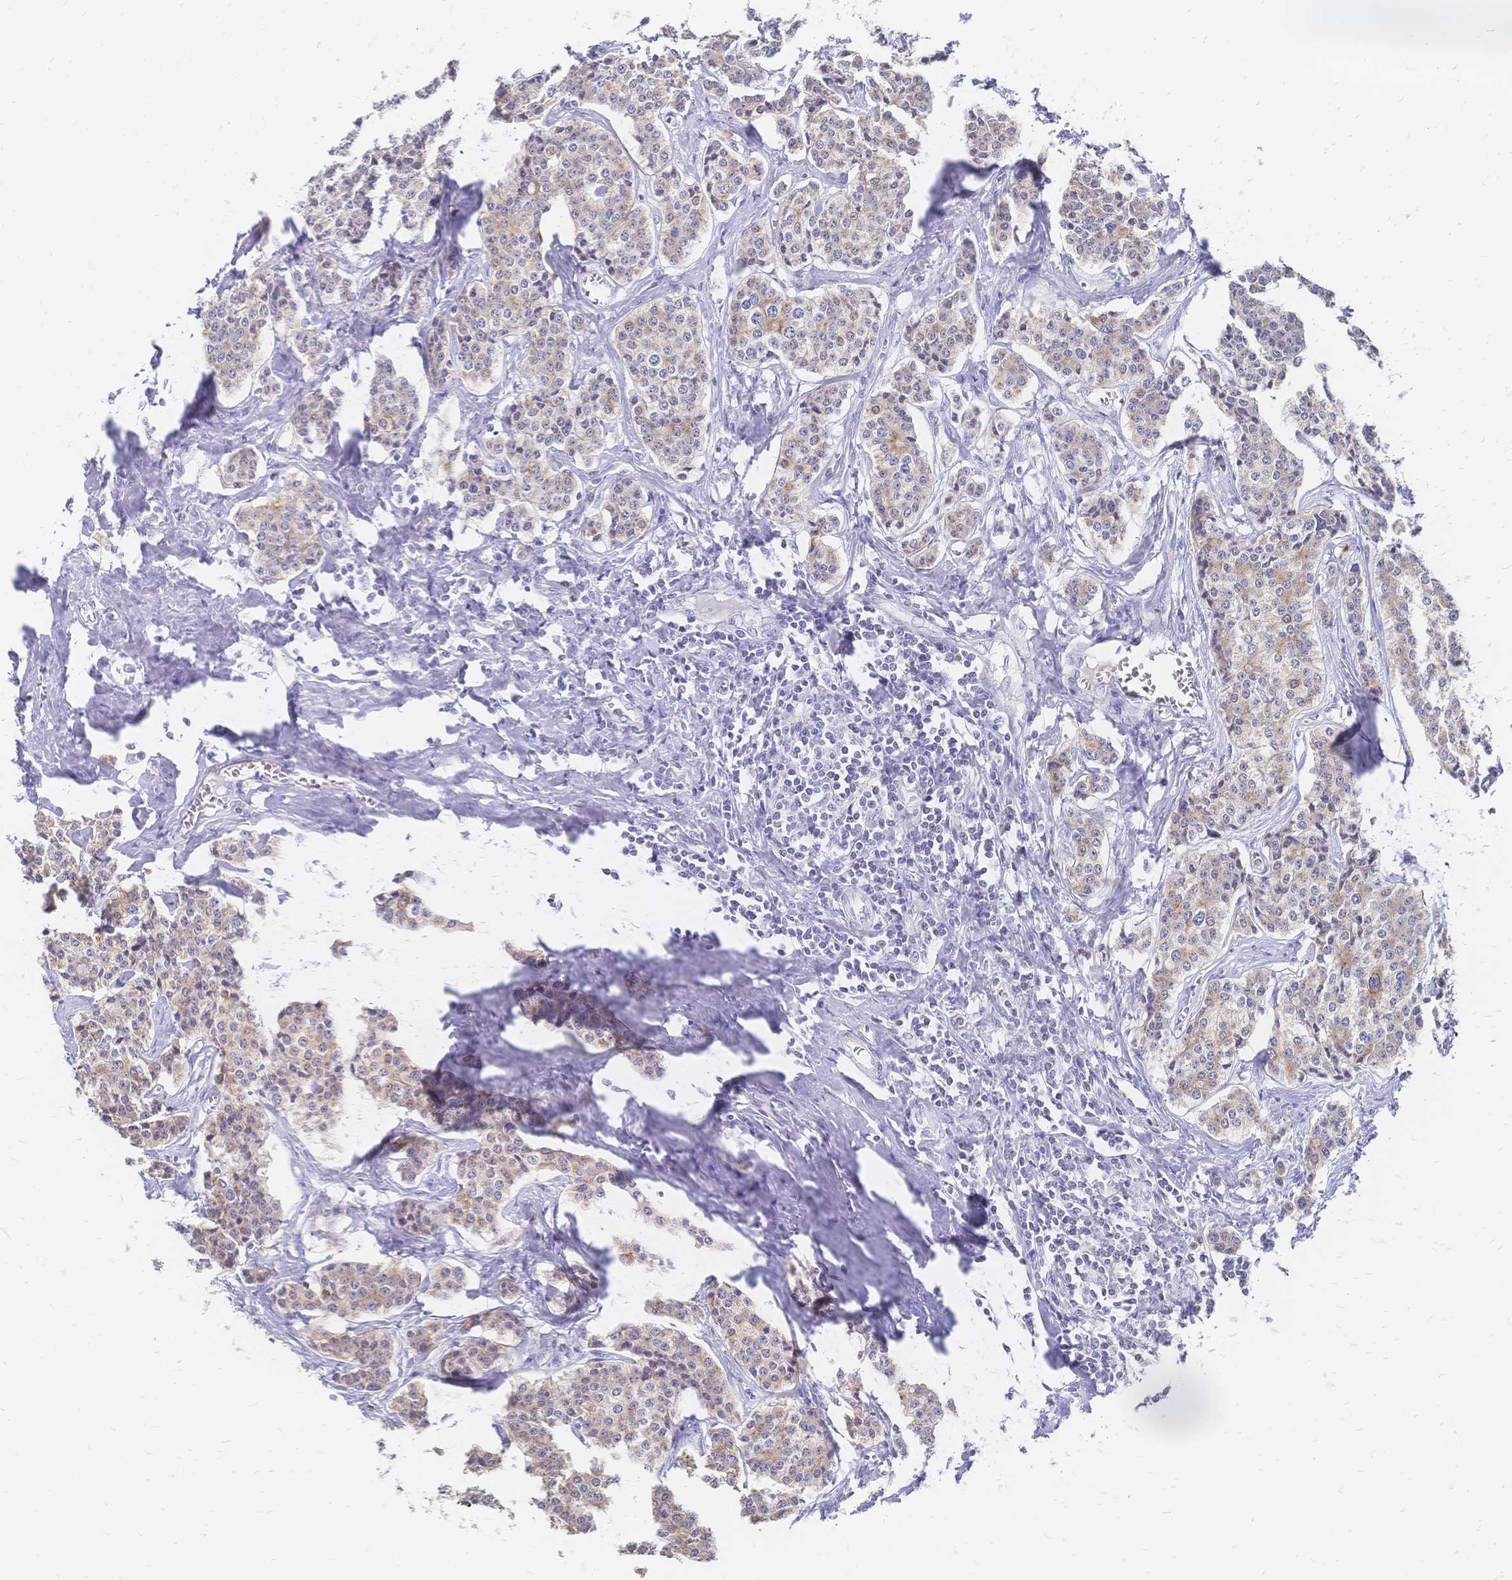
{"staining": {"intensity": "weak", "quantity": ">75%", "location": "cytoplasmic/membranous"}, "tissue": "carcinoid", "cell_type": "Tumor cells", "image_type": "cancer", "snomed": [{"axis": "morphology", "description": "Carcinoid, malignant, NOS"}, {"axis": "topography", "description": "Small intestine"}], "caption": "Immunohistochemical staining of malignant carcinoid reveals weak cytoplasmic/membranous protein staining in approximately >75% of tumor cells.", "gene": "DTNB", "patient": {"sex": "female", "age": 64}}